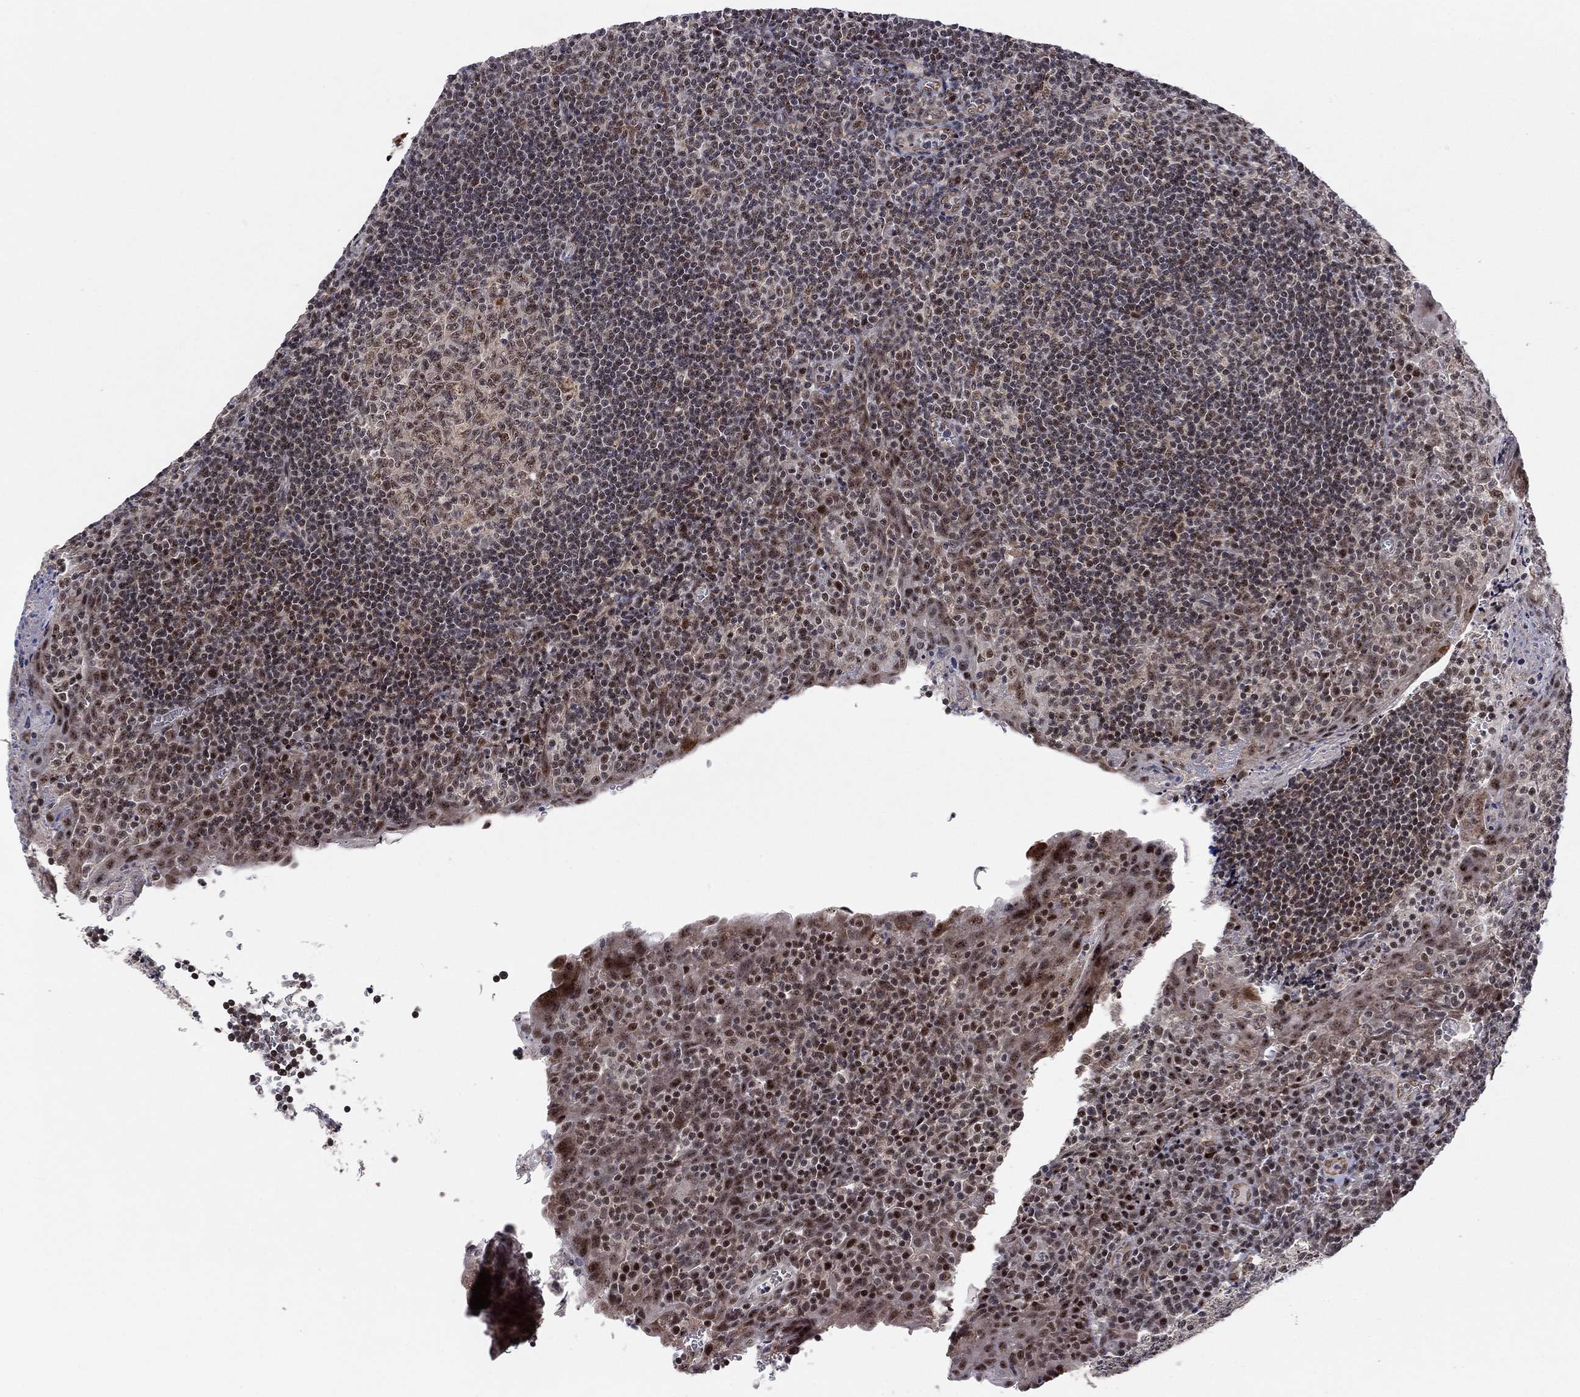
{"staining": {"intensity": "moderate", "quantity": "25%-75%", "location": "cytoplasmic/membranous"}, "tissue": "tonsil", "cell_type": "Germinal center cells", "image_type": "normal", "snomed": [{"axis": "morphology", "description": "Normal tissue, NOS"}, {"axis": "morphology", "description": "Inflammation, NOS"}, {"axis": "topography", "description": "Tonsil"}], "caption": "This histopathology image reveals immunohistochemistry (IHC) staining of benign tonsil, with medium moderate cytoplasmic/membranous staining in about 25%-75% of germinal center cells.", "gene": "ZNF395", "patient": {"sex": "female", "age": 31}}